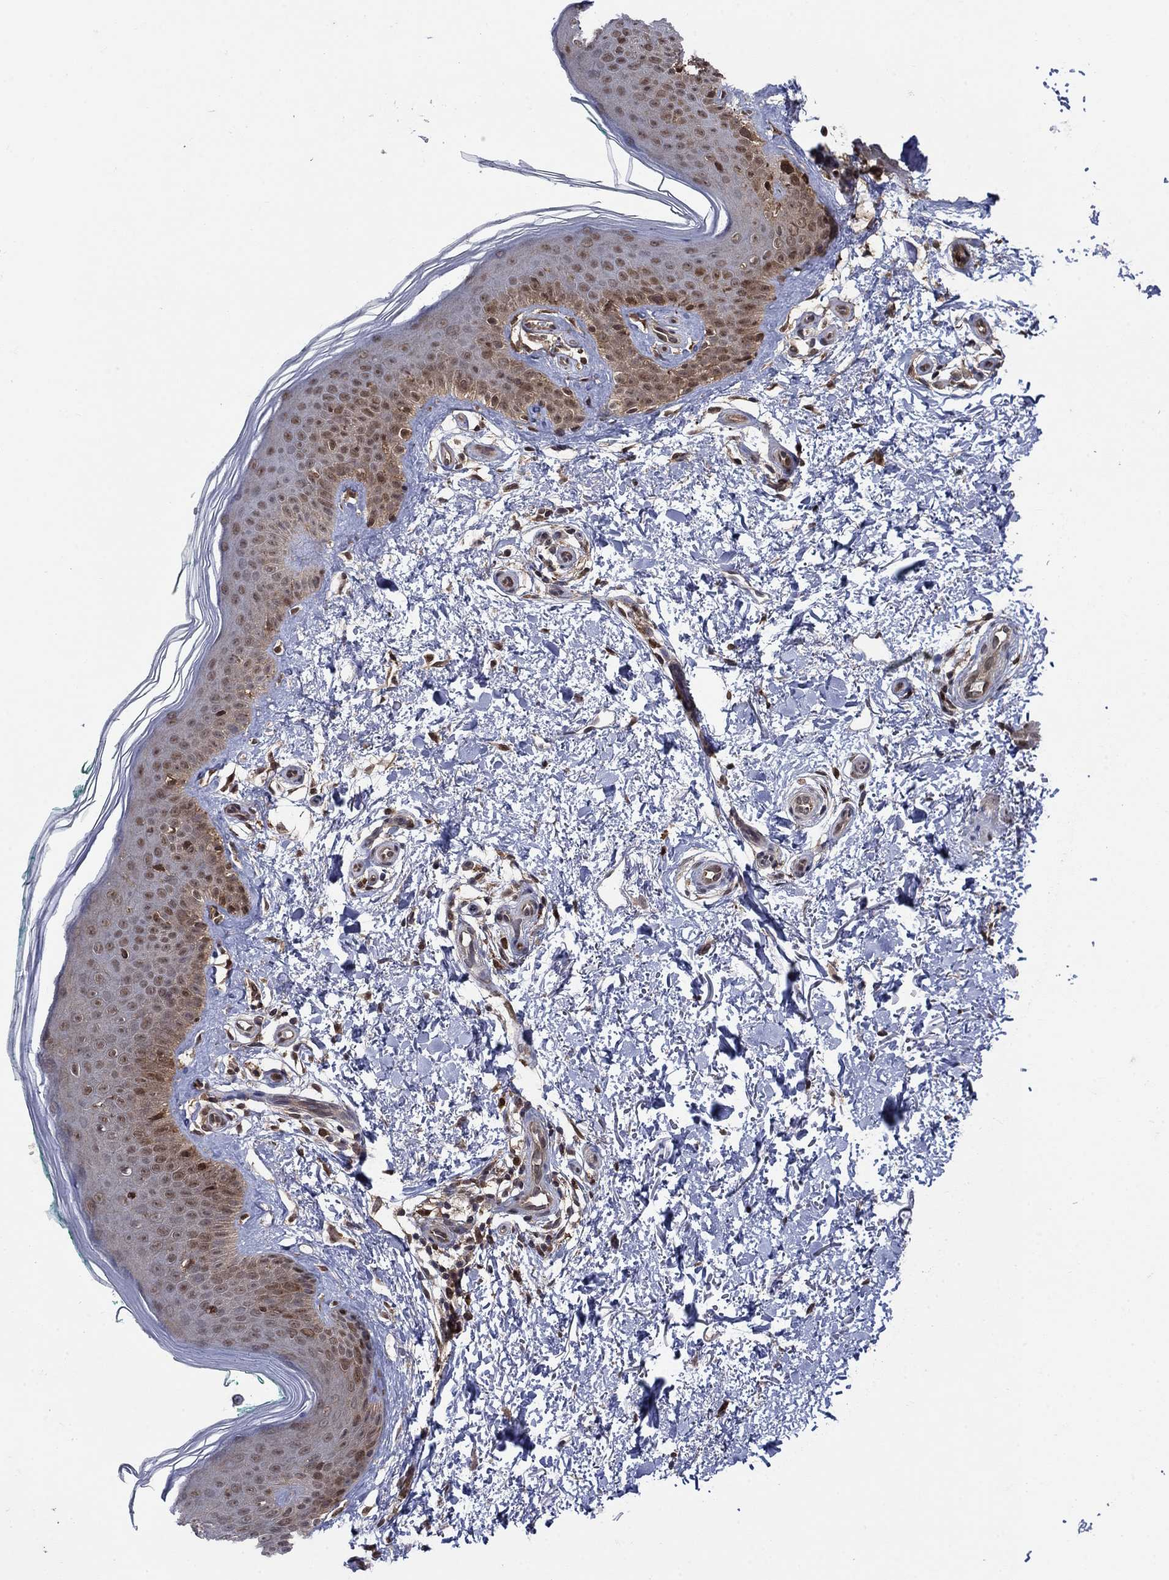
{"staining": {"intensity": "moderate", "quantity": "25%-75%", "location": "nuclear"}, "tissue": "skin", "cell_type": "Fibroblasts", "image_type": "normal", "snomed": [{"axis": "morphology", "description": "Normal tissue, NOS"}, {"axis": "morphology", "description": "Inflammation, NOS"}, {"axis": "morphology", "description": "Fibrosis, NOS"}, {"axis": "topography", "description": "Skin"}], "caption": "The micrograph reveals immunohistochemical staining of unremarkable skin. There is moderate nuclear positivity is identified in approximately 25%-75% of fibroblasts.", "gene": "CACYBP", "patient": {"sex": "male", "age": 71}}